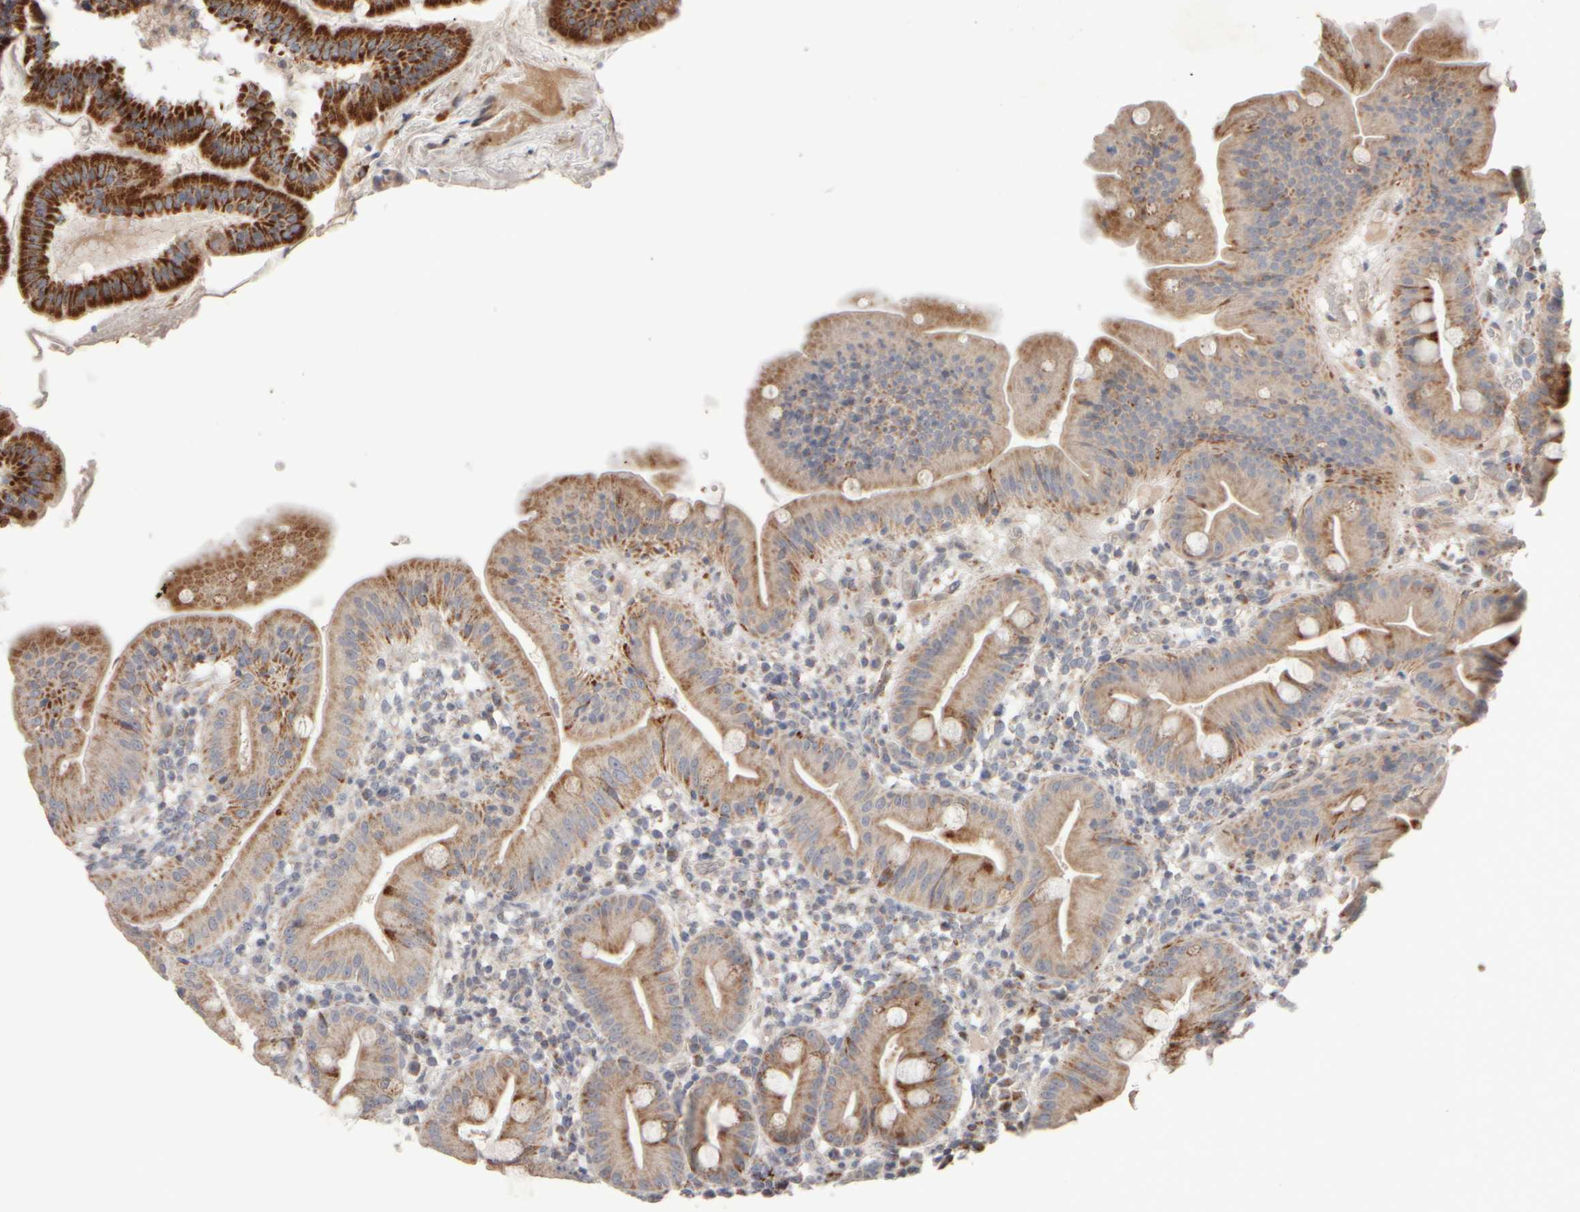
{"staining": {"intensity": "strong", "quantity": ">75%", "location": "cytoplasmic/membranous"}, "tissue": "duodenum", "cell_type": "Glandular cells", "image_type": "normal", "snomed": [{"axis": "morphology", "description": "Normal tissue, NOS"}, {"axis": "topography", "description": "Duodenum"}], "caption": "Immunohistochemical staining of benign human duodenum exhibits strong cytoplasmic/membranous protein expression in about >75% of glandular cells.", "gene": "CHADL", "patient": {"sex": "male", "age": 50}}